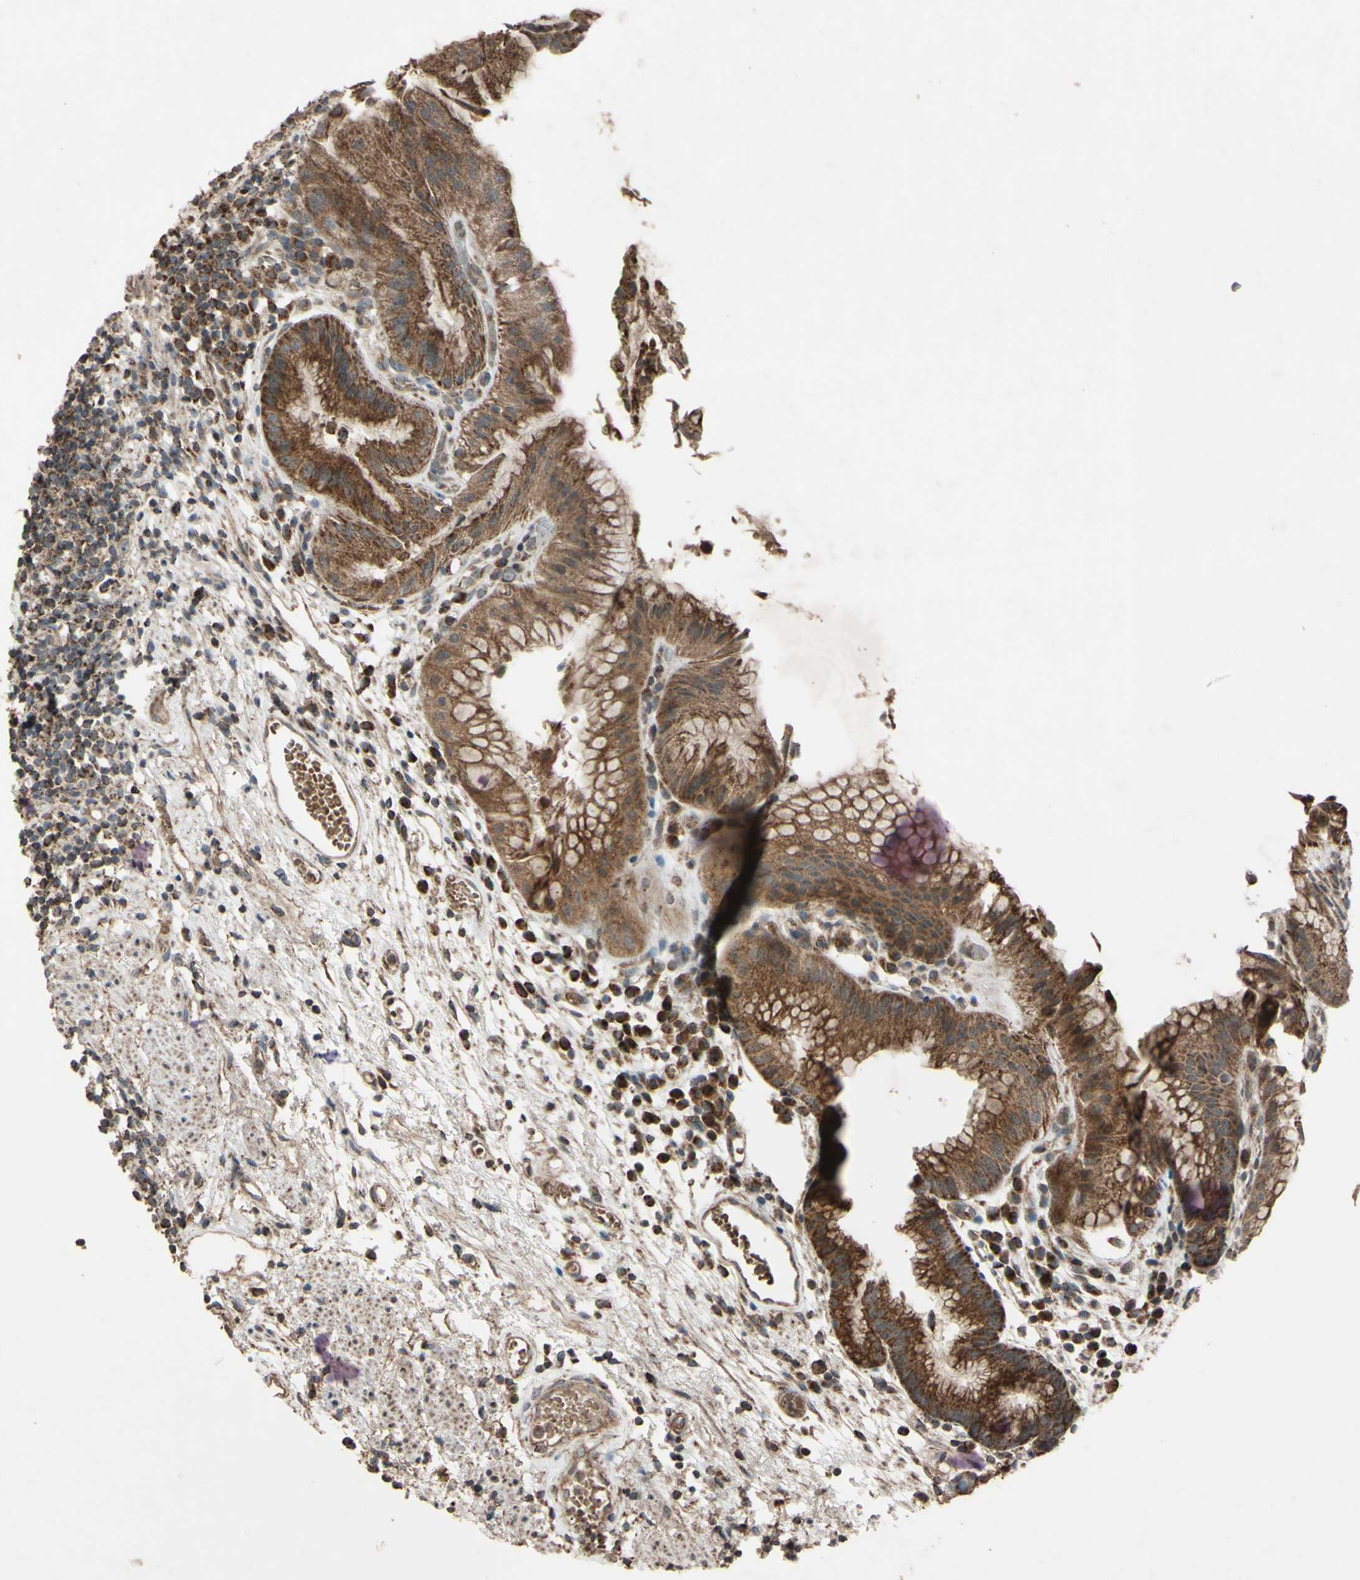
{"staining": {"intensity": "strong", "quantity": ">75%", "location": "cytoplasmic/membranous"}, "tissue": "stomach", "cell_type": "Glandular cells", "image_type": "normal", "snomed": [{"axis": "morphology", "description": "Normal tissue, NOS"}, {"axis": "topography", "description": "Stomach, upper"}], "caption": "IHC micrograph of normal stomach: stomach stained using immunohistochemistry (IHC) displays high levels of strong protein expression localized specifically in the cytoplasmic/membranous of glandular cells, appearing as a cytoplasmic/membranous brown color.", "gene": "ACOT8", "patient": {"sex": "male", "age": 72}}